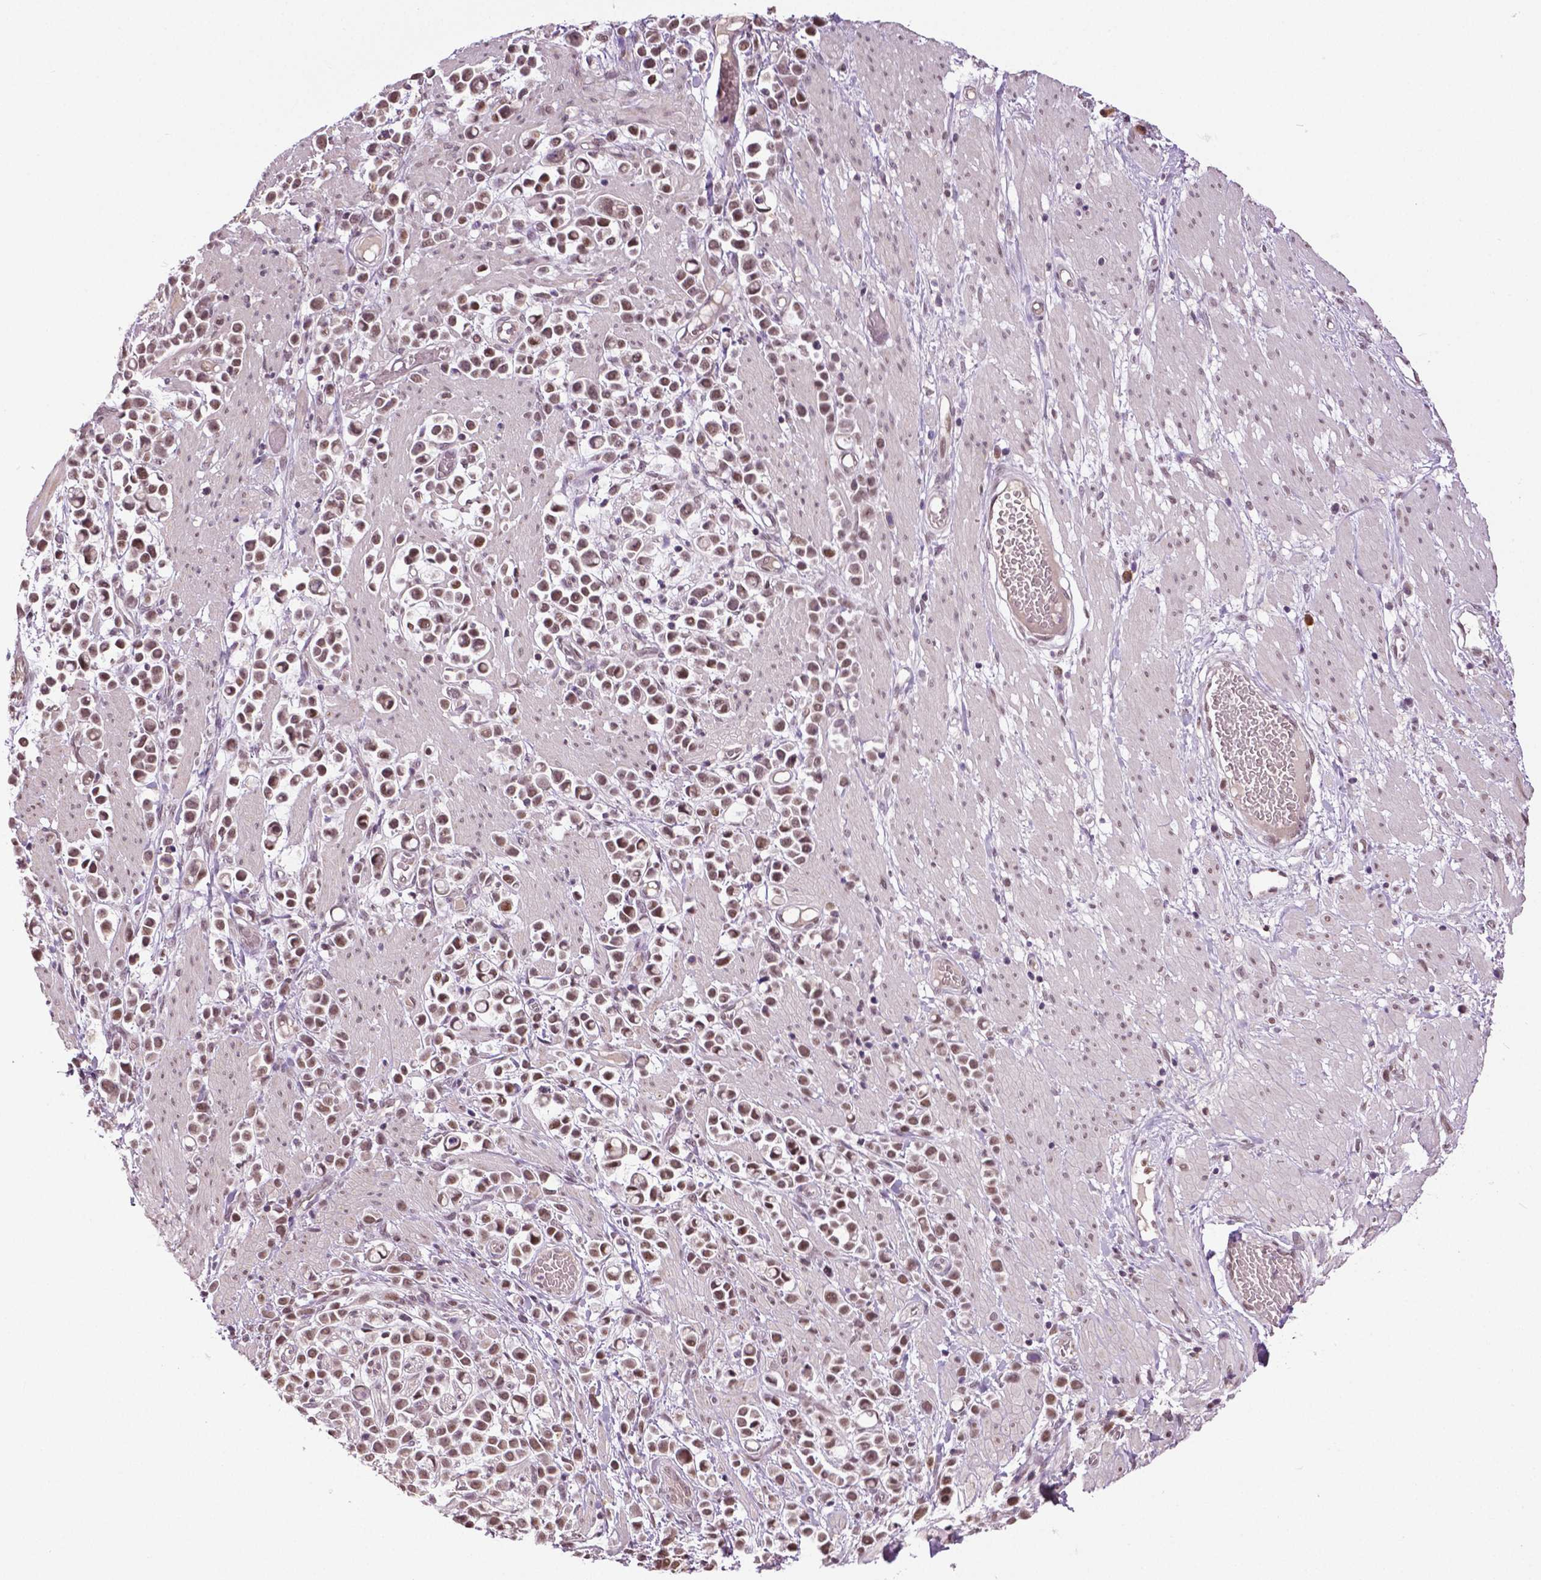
{"staining": {"intensity": "moderate", "quantity": ">75%", "location": "nuclear"}, "tissue": "stomach cancer", "cell_type": "Tumor cells", "image_type": "cancer", "snomed": [{"axis": "morphology", "description": "Adenocarcinoma, NOS"}, {"axis": "topography", "description": "Stomach"}], "caption": "Brown immunohistochemical staining in stomach cancer reveals moderate nuclear staining in approximately >75% of tumor cells.", "gene": "DLX5", "patient": {"sex": "male", "age": 82}}